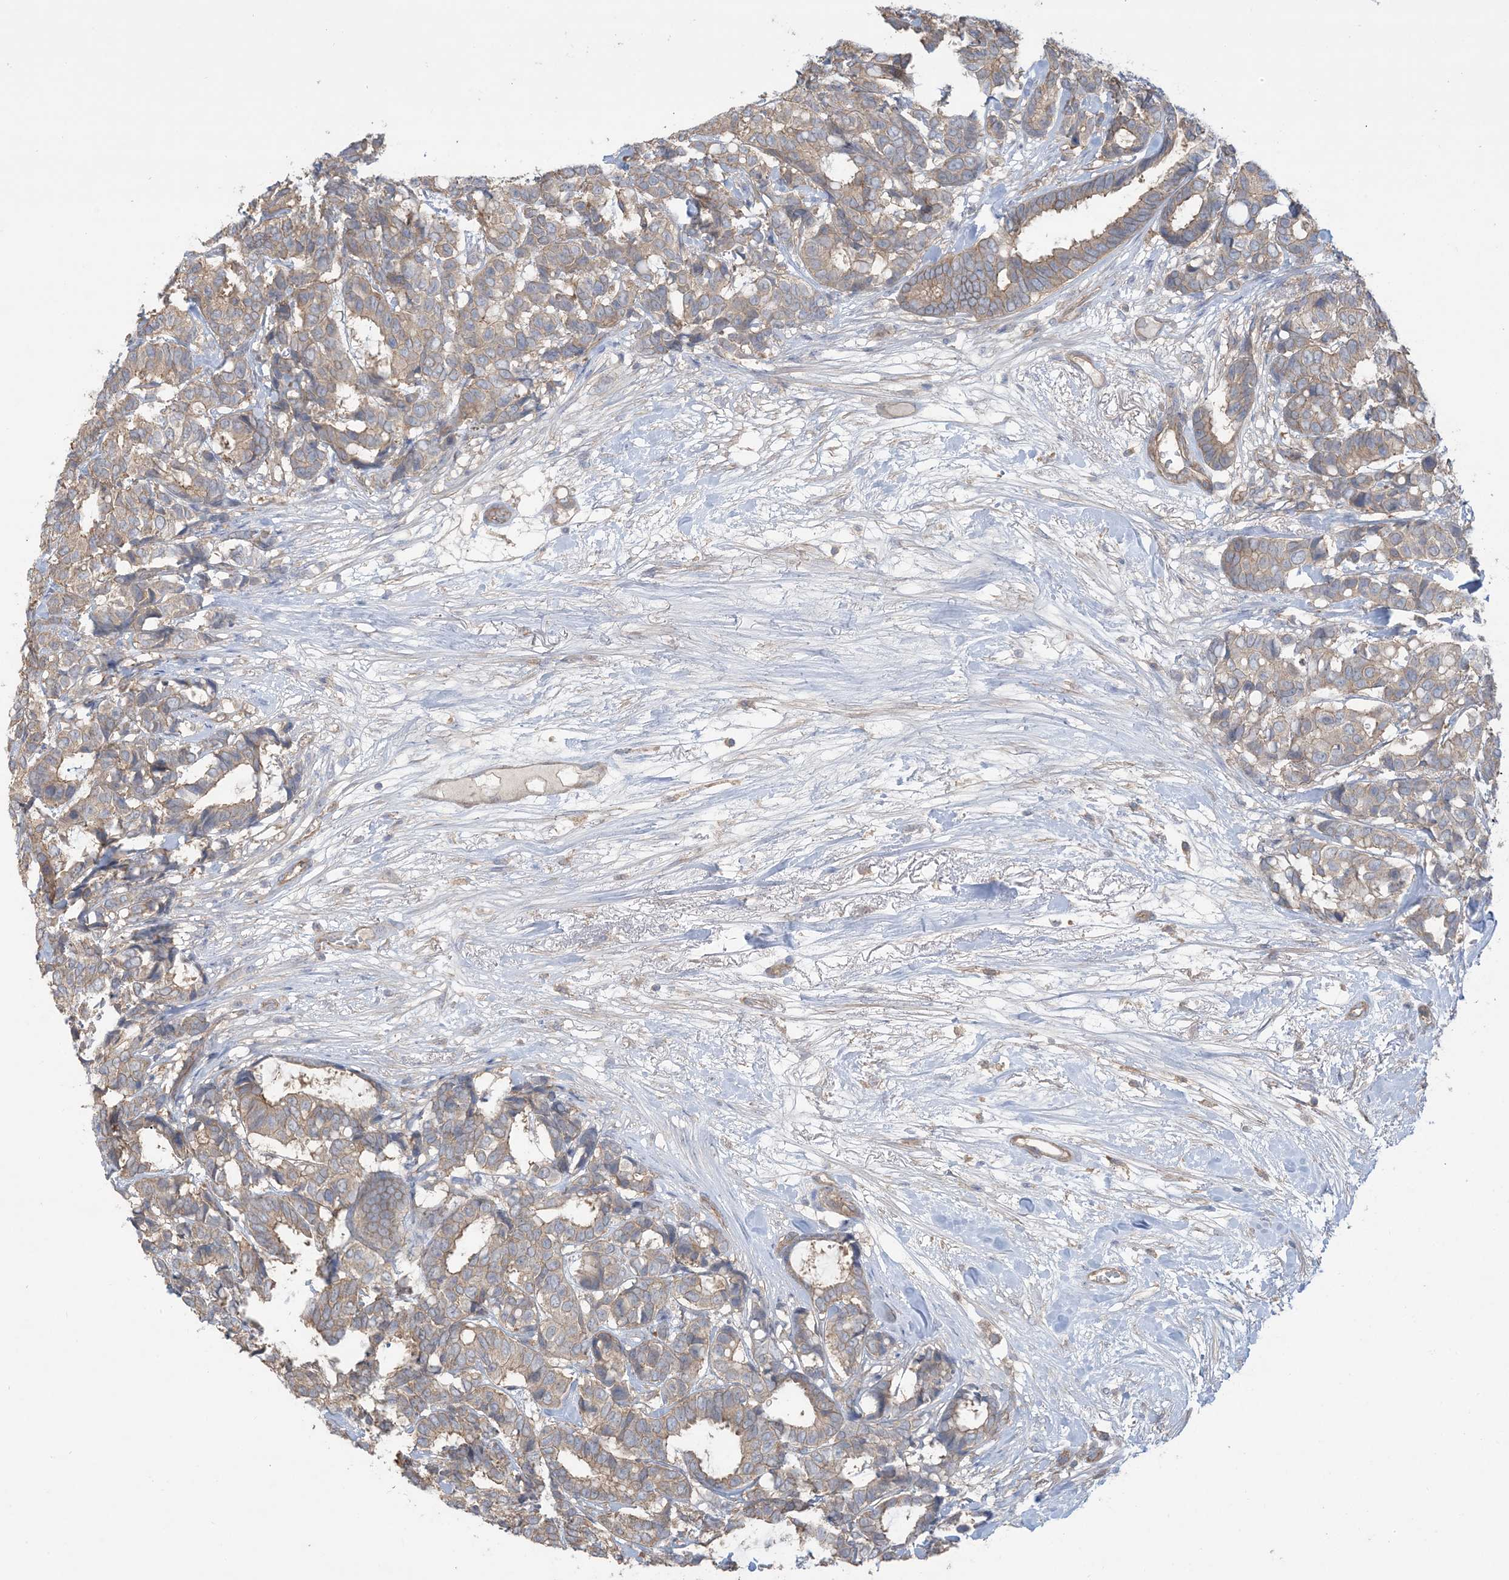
{"staining": {"intensity": "weak", "quantity": ">75%", "location": "cytoplasmic/membranous"}, "tissue": "breast cancer", "cell_type": "Tumor cells", "image_type": "cancer", "snomed": [{"axis": "morphology", "description": "Duct carcinoma"}, {"axis": "topography", "description": "Breast"}], "caption": "A micrograph showing weak cytoplasmic/membranous staining in about >75% of tumor cells in breast cancer, as visualized by brown immunohistochemical staining.", "gene": "CCNY", "patient": {"sex": "female", "age": 87}}